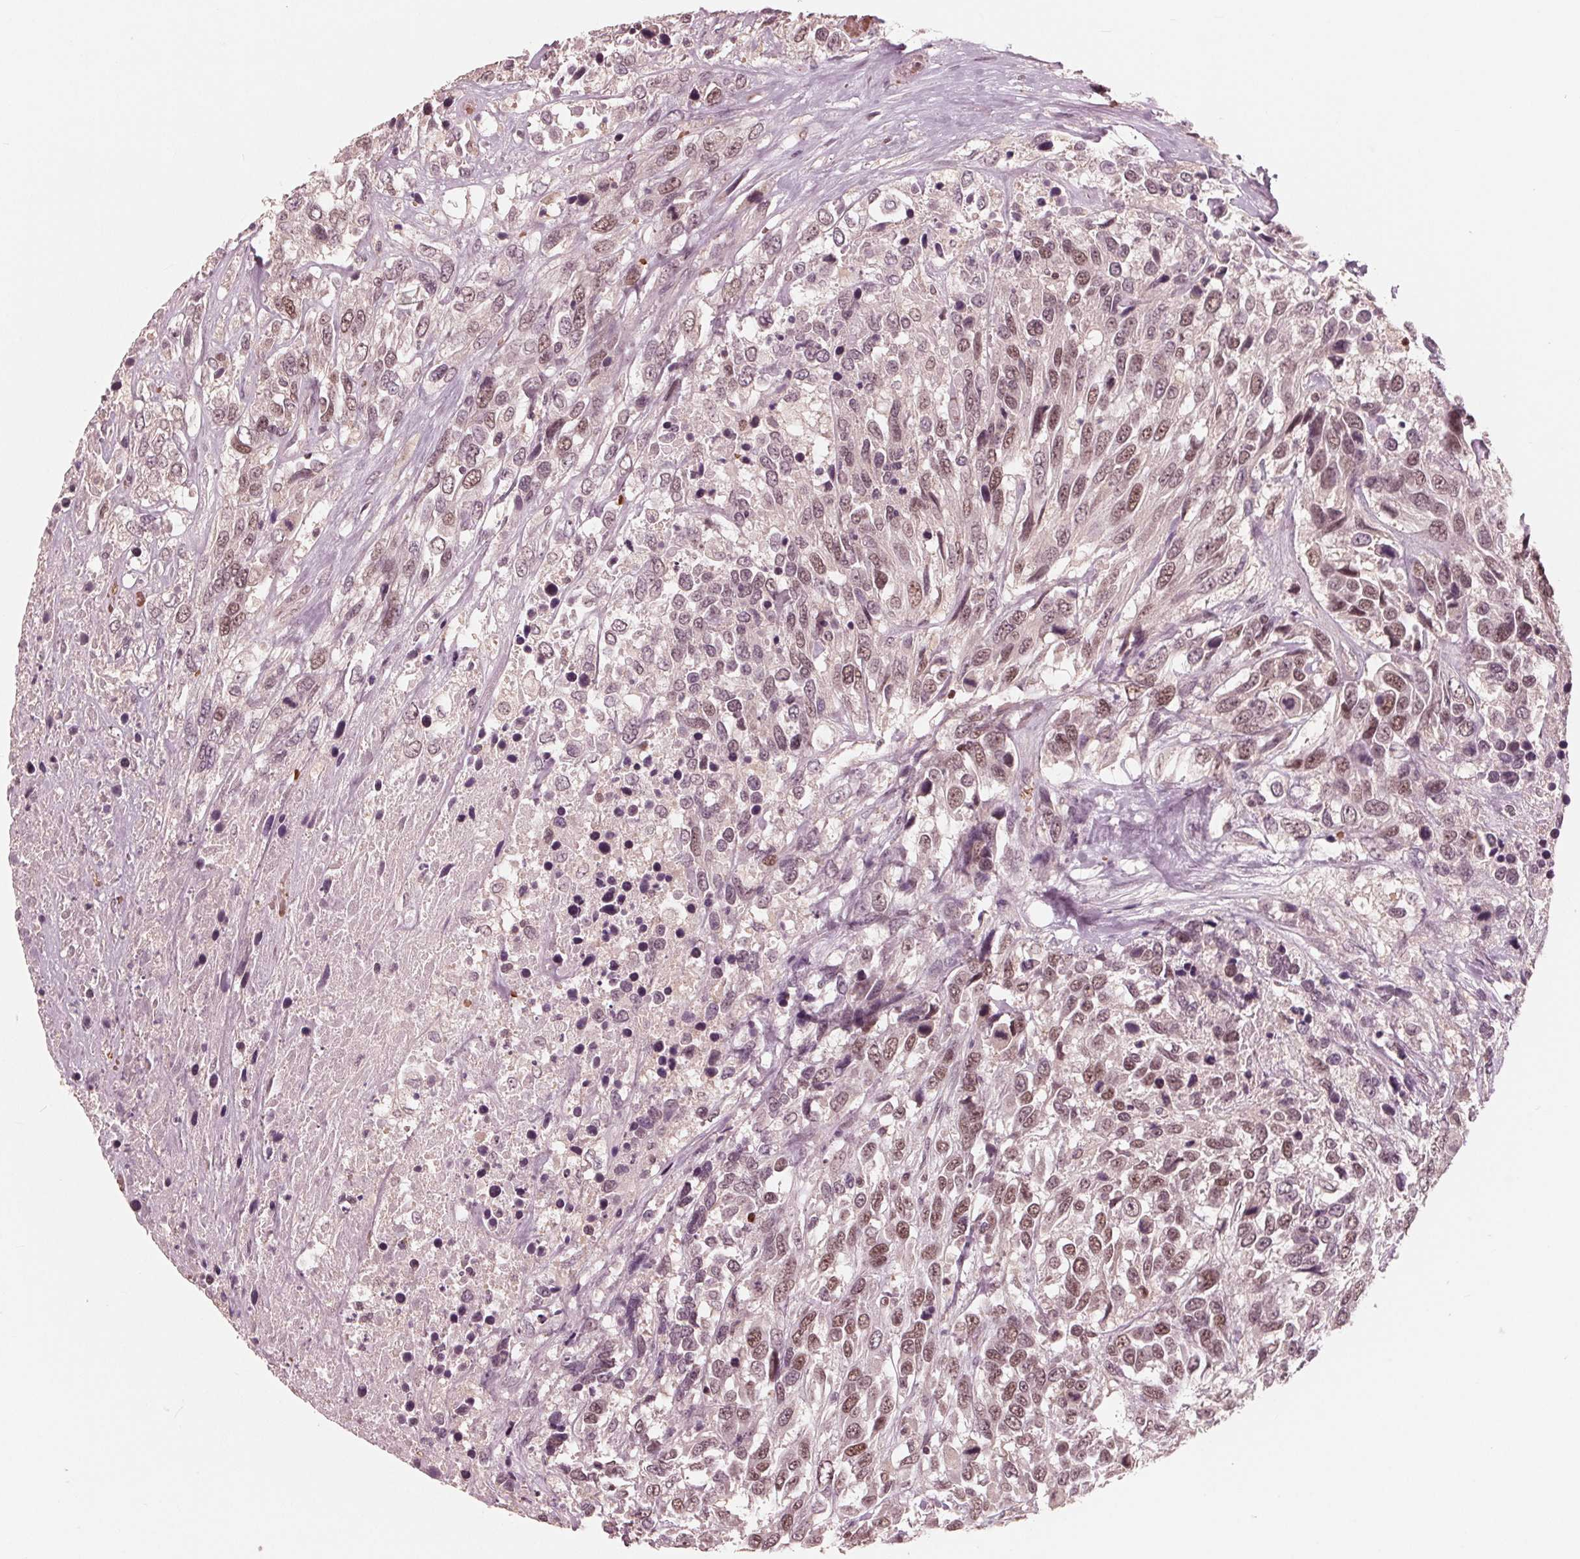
{"staining": {"intensity": "moderate", "quantity": "25%-75%", "location": "nuclear"}, "tissue": "urothelial cancer", "cell_type": "Tumor cells", "image_type": "cancer", "snomed": [{"axis": "morphology", "description": "Urothelial carcinoma, High grade"}, {"axis": "topography", "description": "Urinary bladder"}], "caption": "Protein staining exhibits moderate nuclear staining in approximately 25%-75% of tumor cells in urothelial carcinoma (high-grade). Nuclei are stained in blue.", "gene": "HIRIP3", "patient": {"sex": "female", "age": 70}}